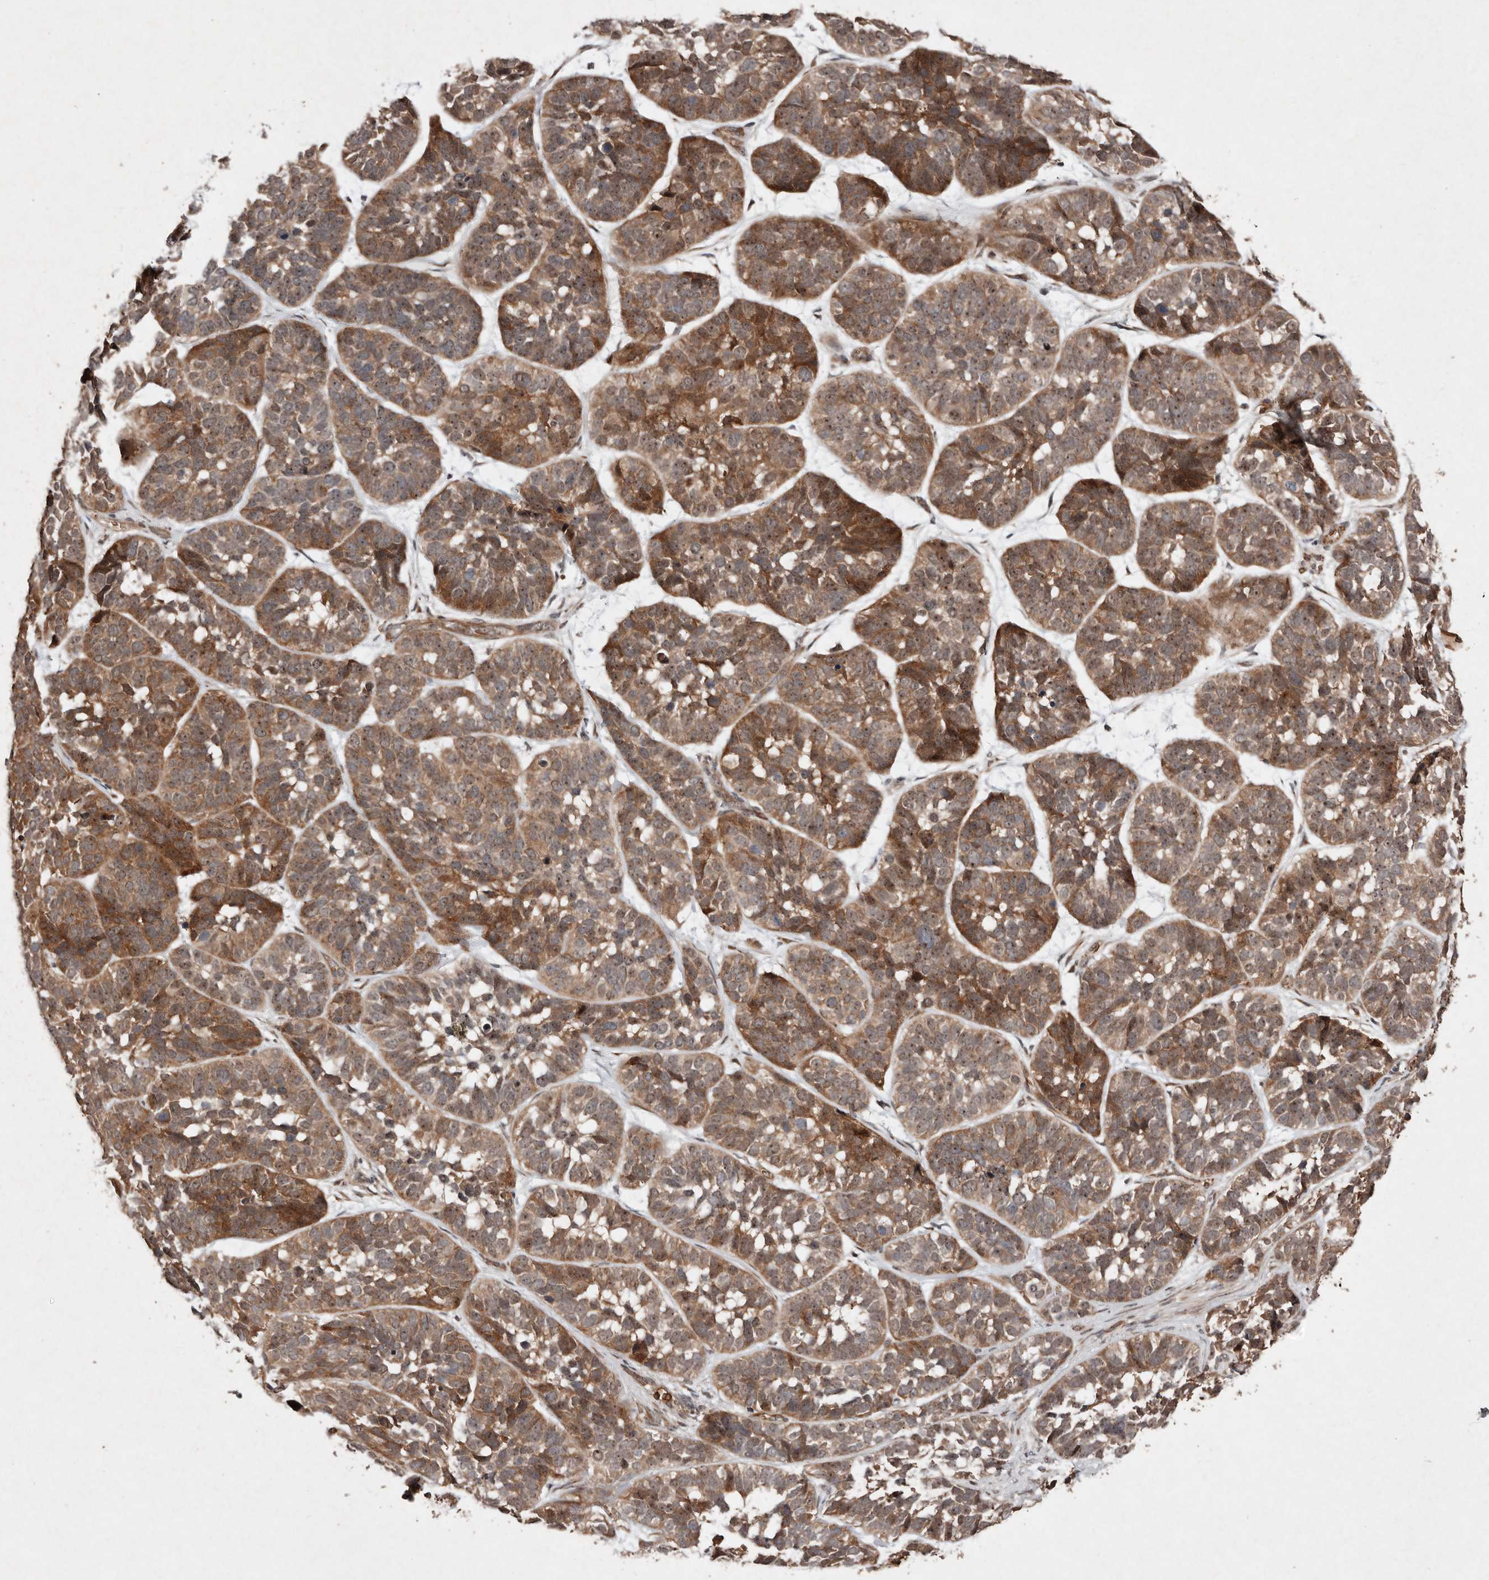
{"staining": {"intensity": "moderate", "quantity": ">75%", "location": "cytoplasmic/membranous"}, "tissue": "skin cancer", "cell_type": "Tumor cells", "image_type": "cancer", "snomed": [{"axis": "morphology", "description": "Basal cell carcinoma"}, {"axis": "topography", "description": "Skin"}], "caption": "Protein staining of skin cancer (basal cell carcinoma) tissue exhibits moderate cytoplasmic/membranous staining in approximately >75% of tumor cells.", "gene": "DIP2C", "patient": {"sex": "male", "age": 62}}